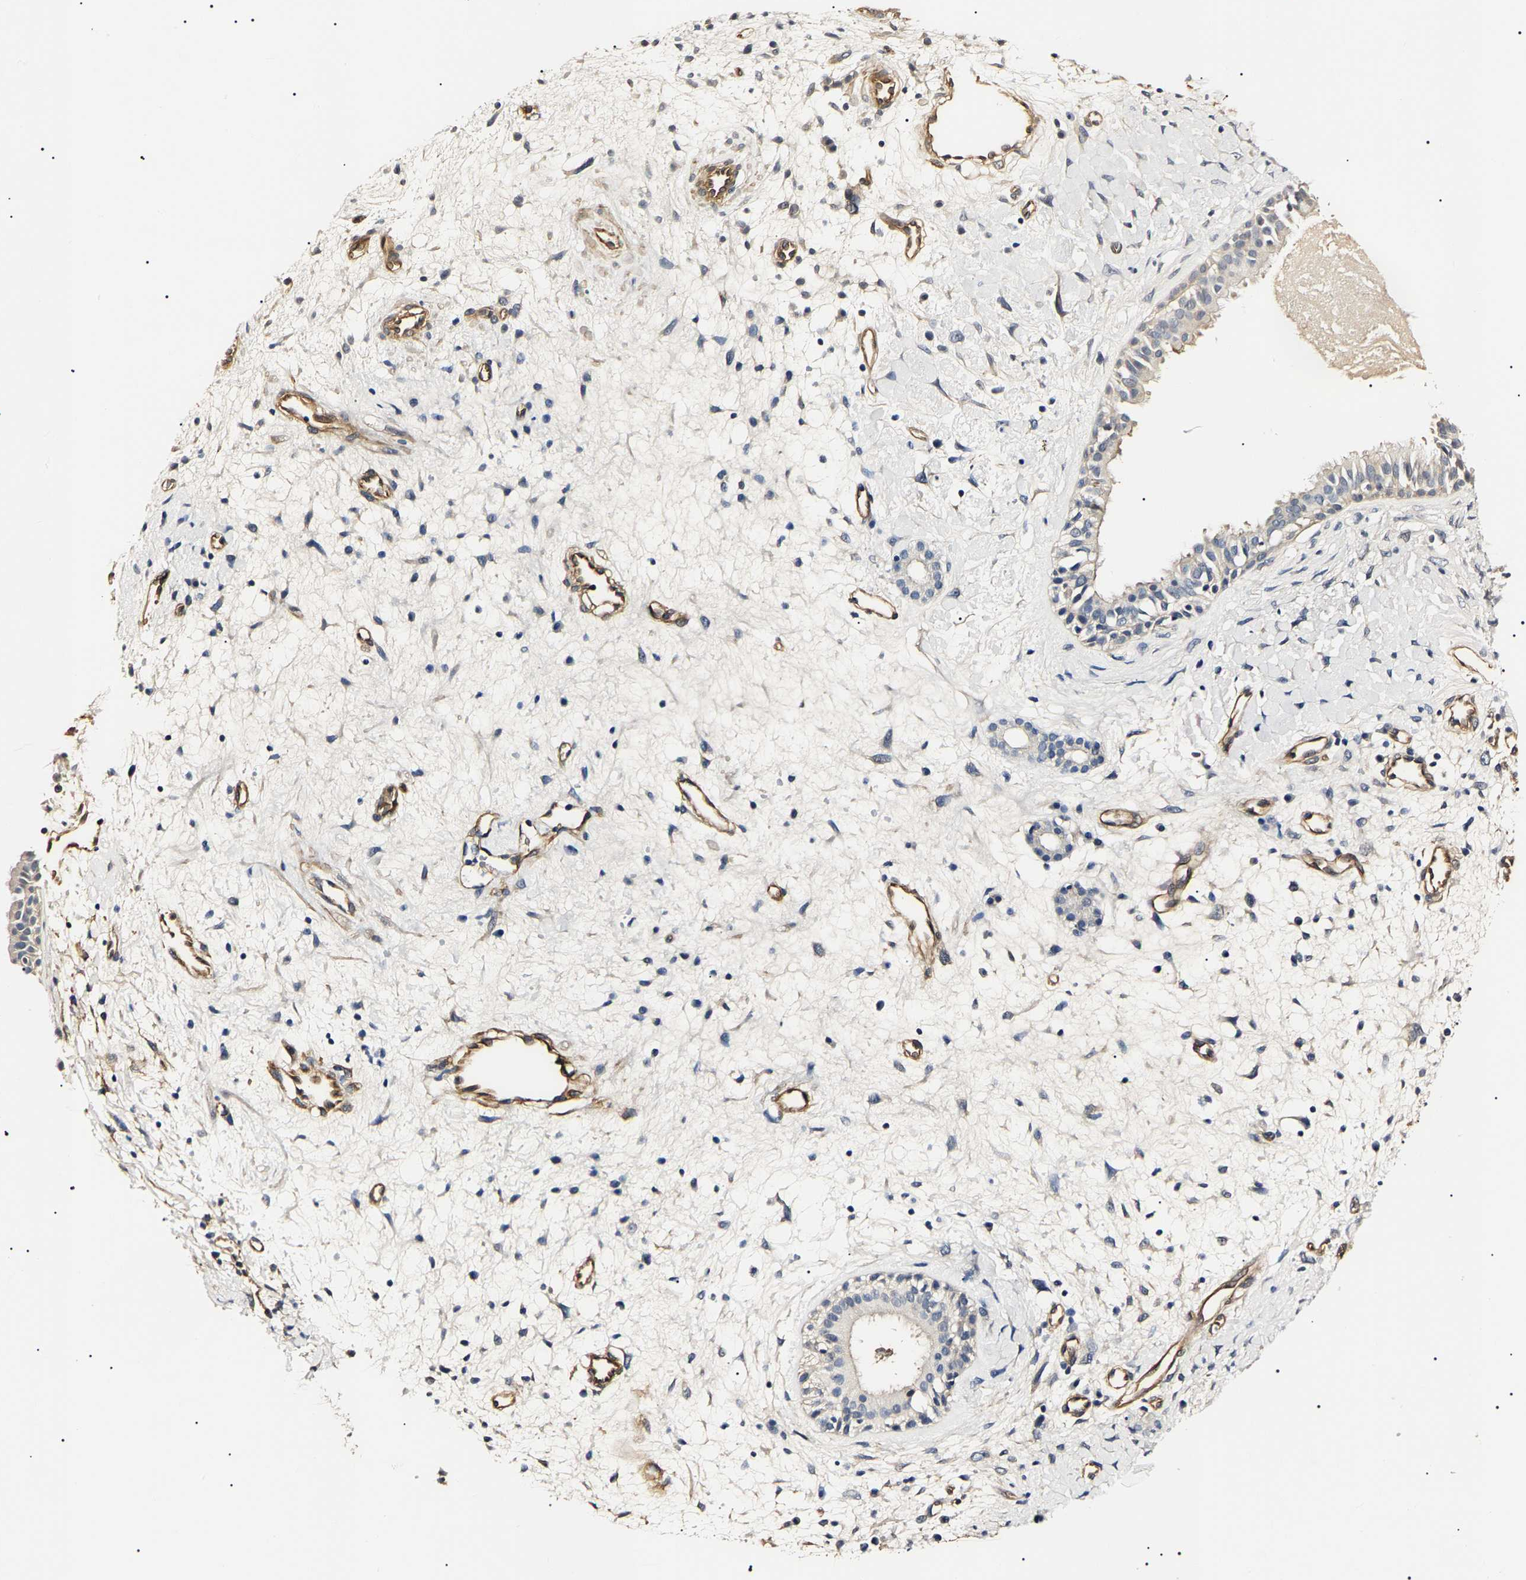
{"staining": {"intensity": "negative", "quantity": "none", "location": "none"}, "tissue": "nasopharynx", "cell_type": "Respiratory epithelial cells", "image_type": "normal", "snomed": [{"axis": "morphology", "description": "Normal tissue, NOS"}, {"axis": "topography", "description": "Nasopharynx"}], "caption": "DAB (3,3'-diaminobenzidine) immunohistochemical staining of benign nasopharynx exhibits no significant staining in respiratory epithelial cells. (Brightfield microscopy of DAB (3,3'-diaminobenzidine) immunohistochemistry at high magnification).", "gene": "KLHL42", "patient": {"sex": "male", "age": 22}}